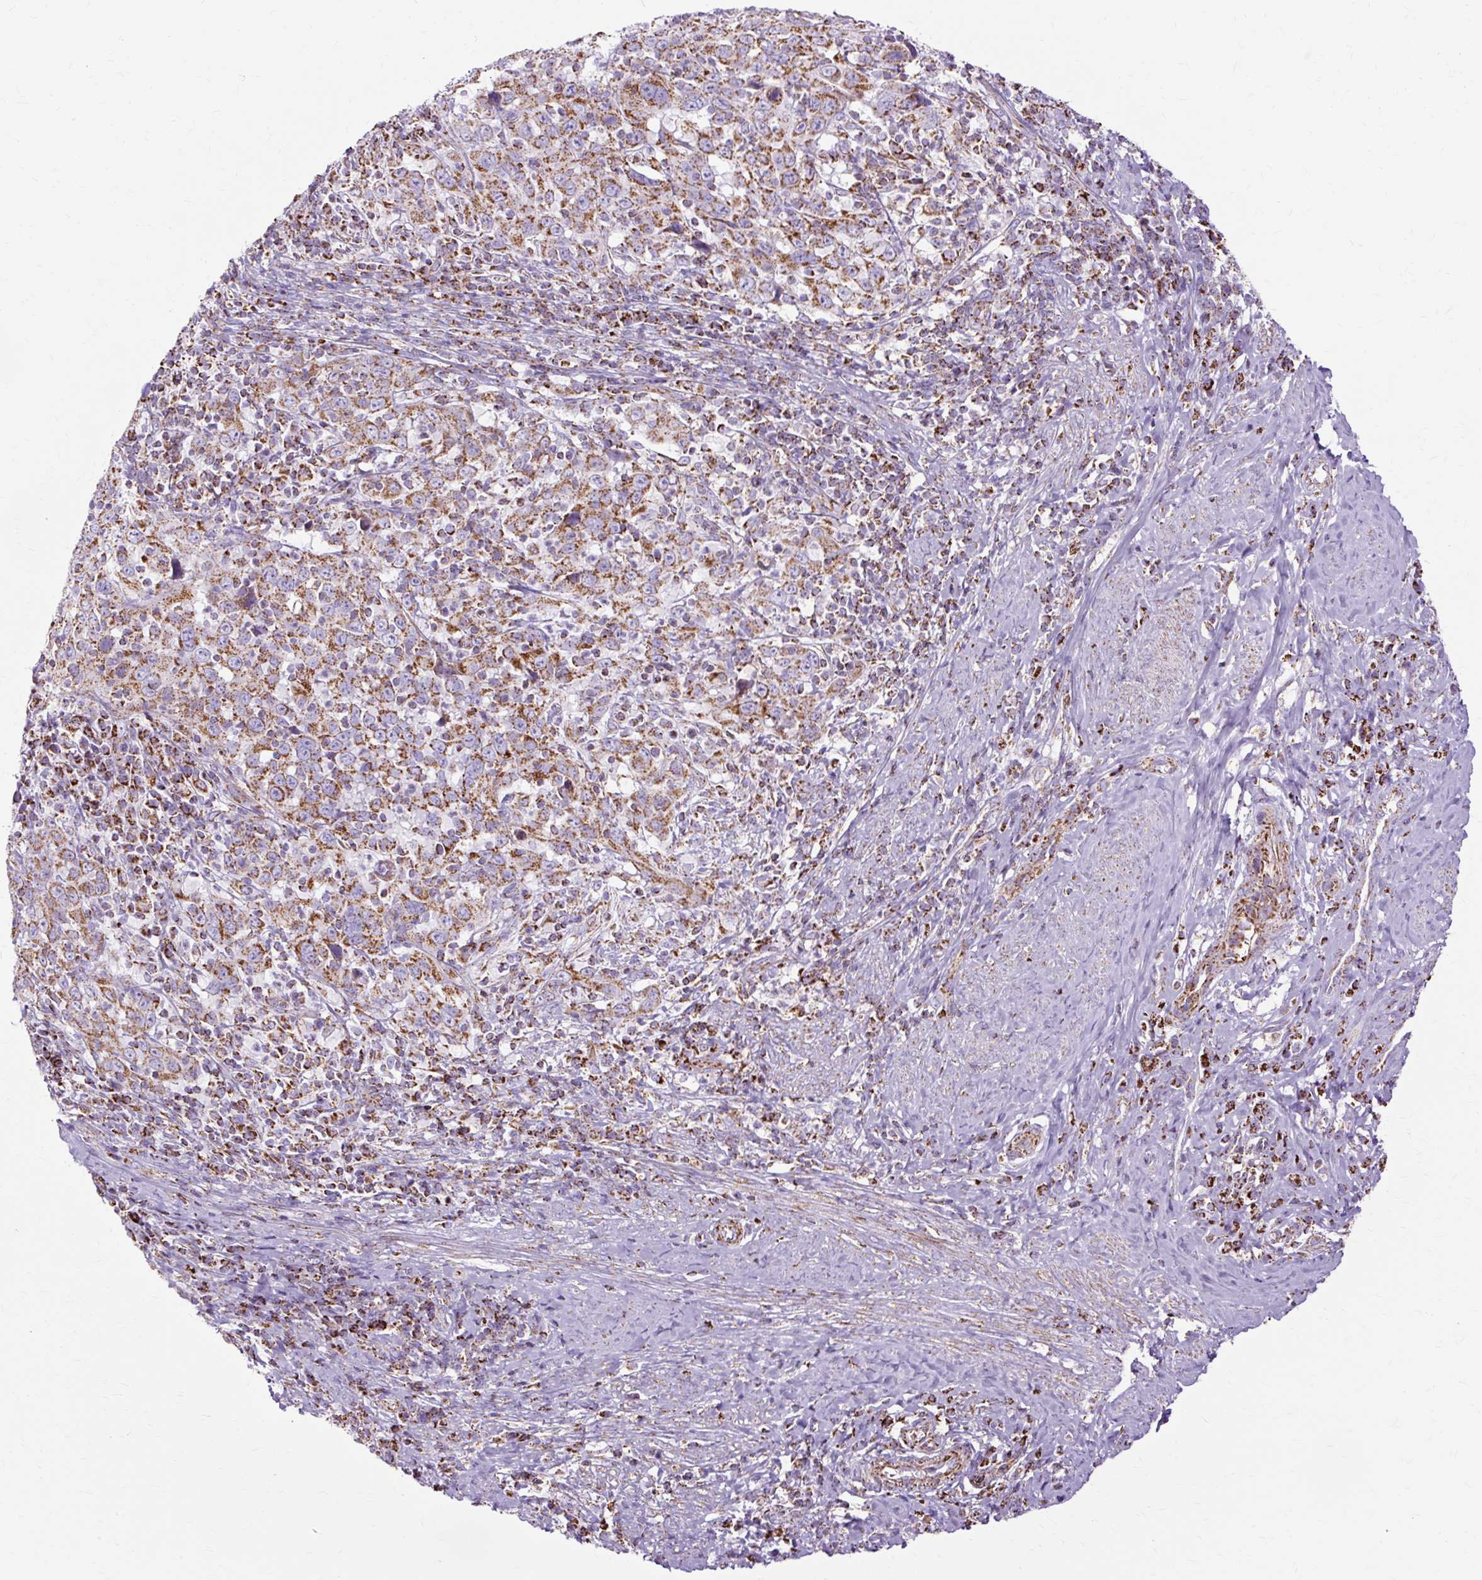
{"staining": {"intensity": "moderate", "quantity": ">75%", "location": "cytoplasmic/membranous"}, "tissue": "cervical cancer", "cell_type": "Tumor cells", "image_type": "cancer", "snomed": [{"axis": "morphology", "description": "Squamous cell carcinoma, NOS"}, {"axis": "topography", "description": "Cervix"}], "caption": "IHC (DAB) staining of cervical squamous cell carcinoma exhibits moderate cytoplasmic/membranous protein expression in about >75% of tumor cells.", "gene": "DLAT", "patient": {"sex": "female", "age": 46}}